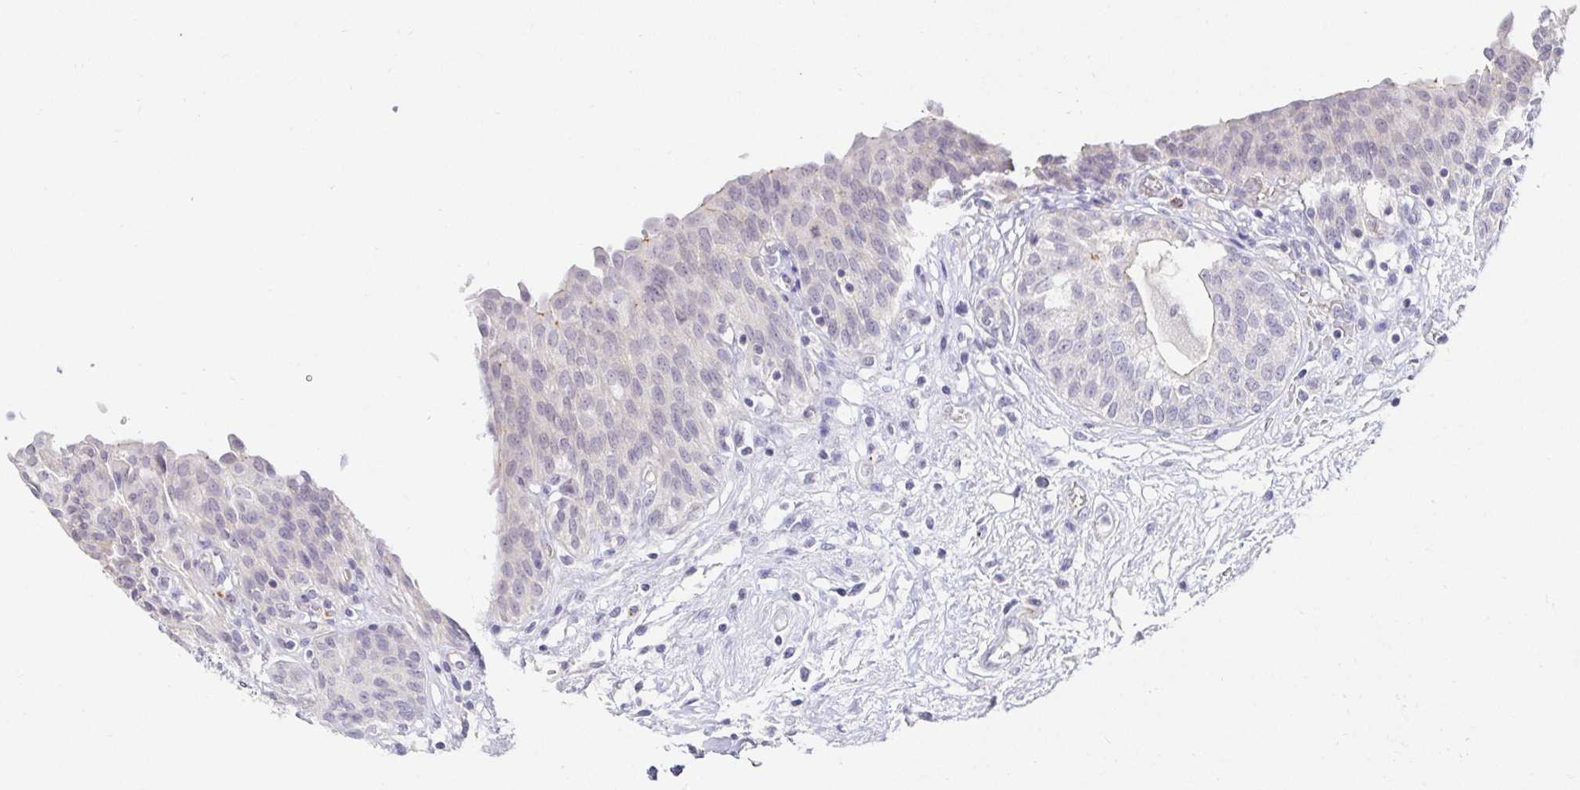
{"staining": {"intensity": "negative", "quantity": "none", "location": "none"}, "tissue": "urinary bladder", "cell_type": "Urothelial cells", "image_type": "normal", "snomed": [{"axis": "morphology", "description": "Normal tissue, NOS"}, {"axis": "topography", "description": "Urinary bladder"}], "caption": "Immunohistochemistry (IHC) of unremarkable urinary bladder reveals no positivity in urothelial cells.", "gene": "PDX1", "patient": {"sex": "male", "age": 68}}